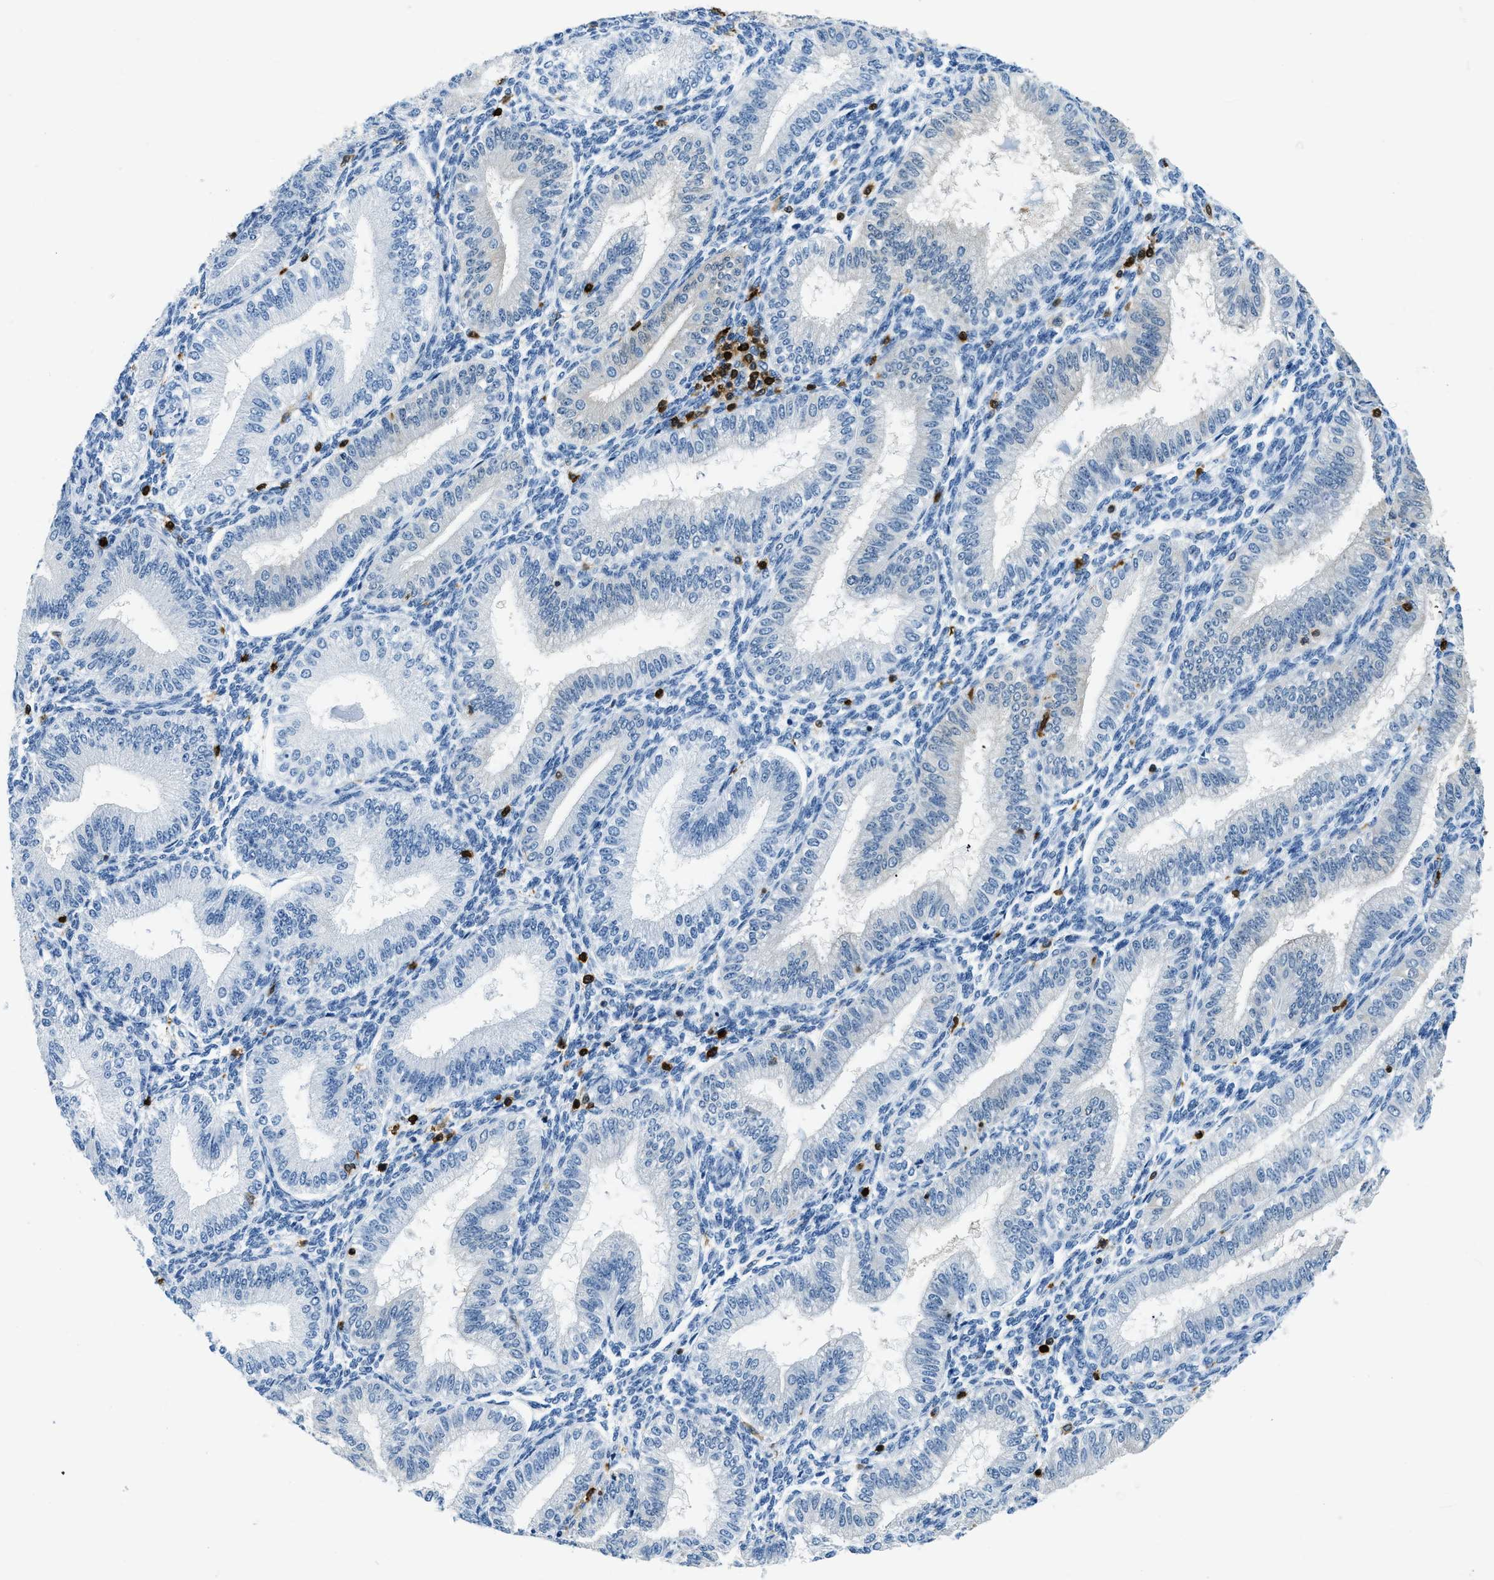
{"staining": {"intensity": "strong", "quantity": "<25%", "location": "cytoplasmic/membranous,nuclear"}, "tissue": "endometrium", "cell_type": "Cells in endometrial stroma", "image_type": "normal", "snomed": [{"axis": "morphology", "description": "Normal tissue, NOS"}, {"axis": "topography", "description": "Endometrium"}], "caption": "There is medium levels of strong cytoplasmic/membranous,nuclear expression in cells in endometrial stroma of unremarkable endometrium, as demonstrated by immunohistochemical staining (brown color).", "gene": "CAPG", "patient": {"sex": "female", "age": 39}}